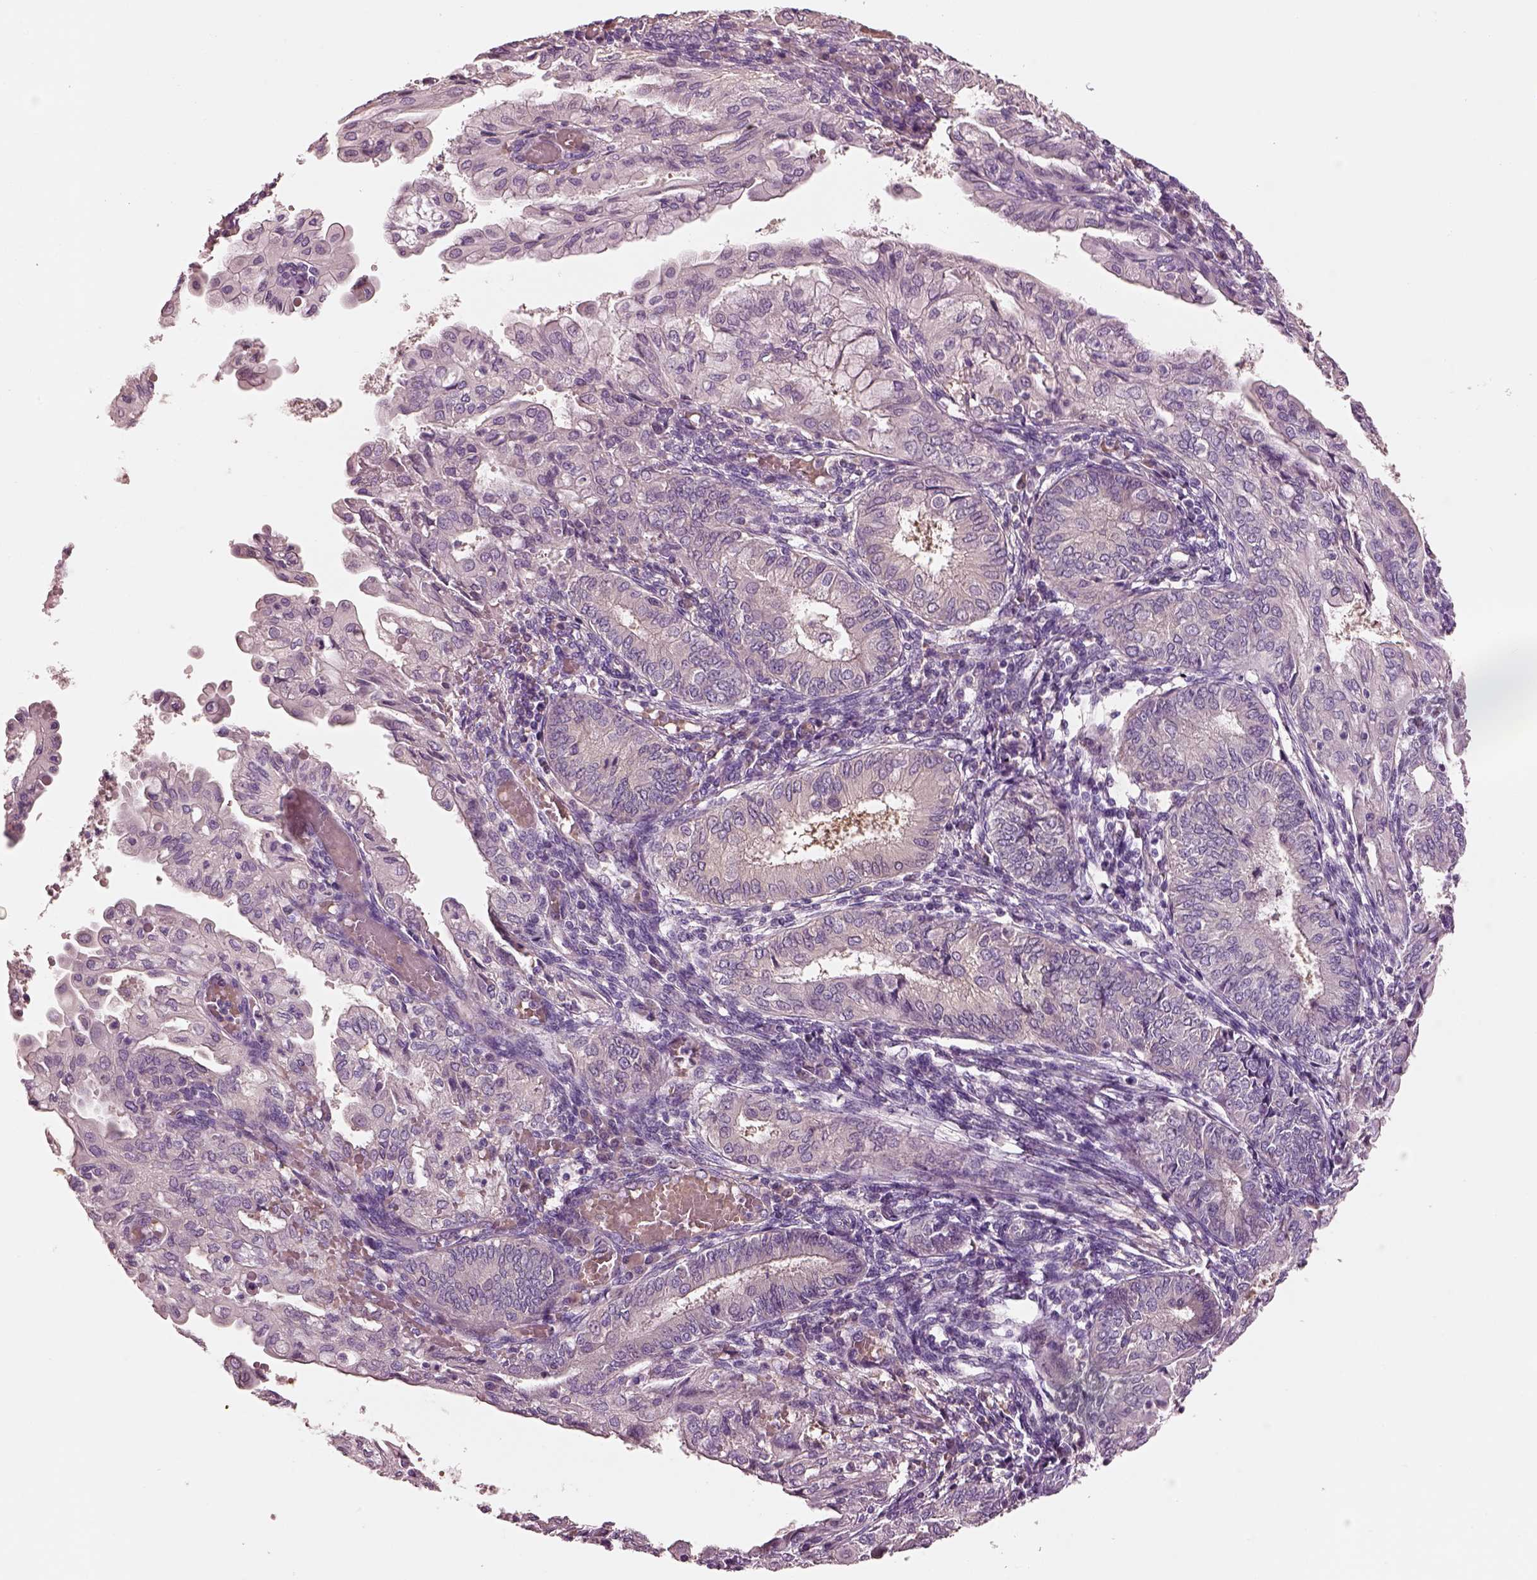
{"staining": {"intensity": "negative", "quantity": "none", "location": "none"}, "tissue": "endometrial cancer", "cell_type": "Tumor cells", "image_type": "cancer", "snomed": [{"axis": "morphology", "description": "Adenocarcinoma, NOS"}, {"axis": "topography", "description": "Endometrium"}], "caption": "The image demonstrates no staining of tumor cells in endometrial cancer (adenocarcinoma).", "gene": "ELSPBP1", "patient": {"sex": "female", "age": 68}}